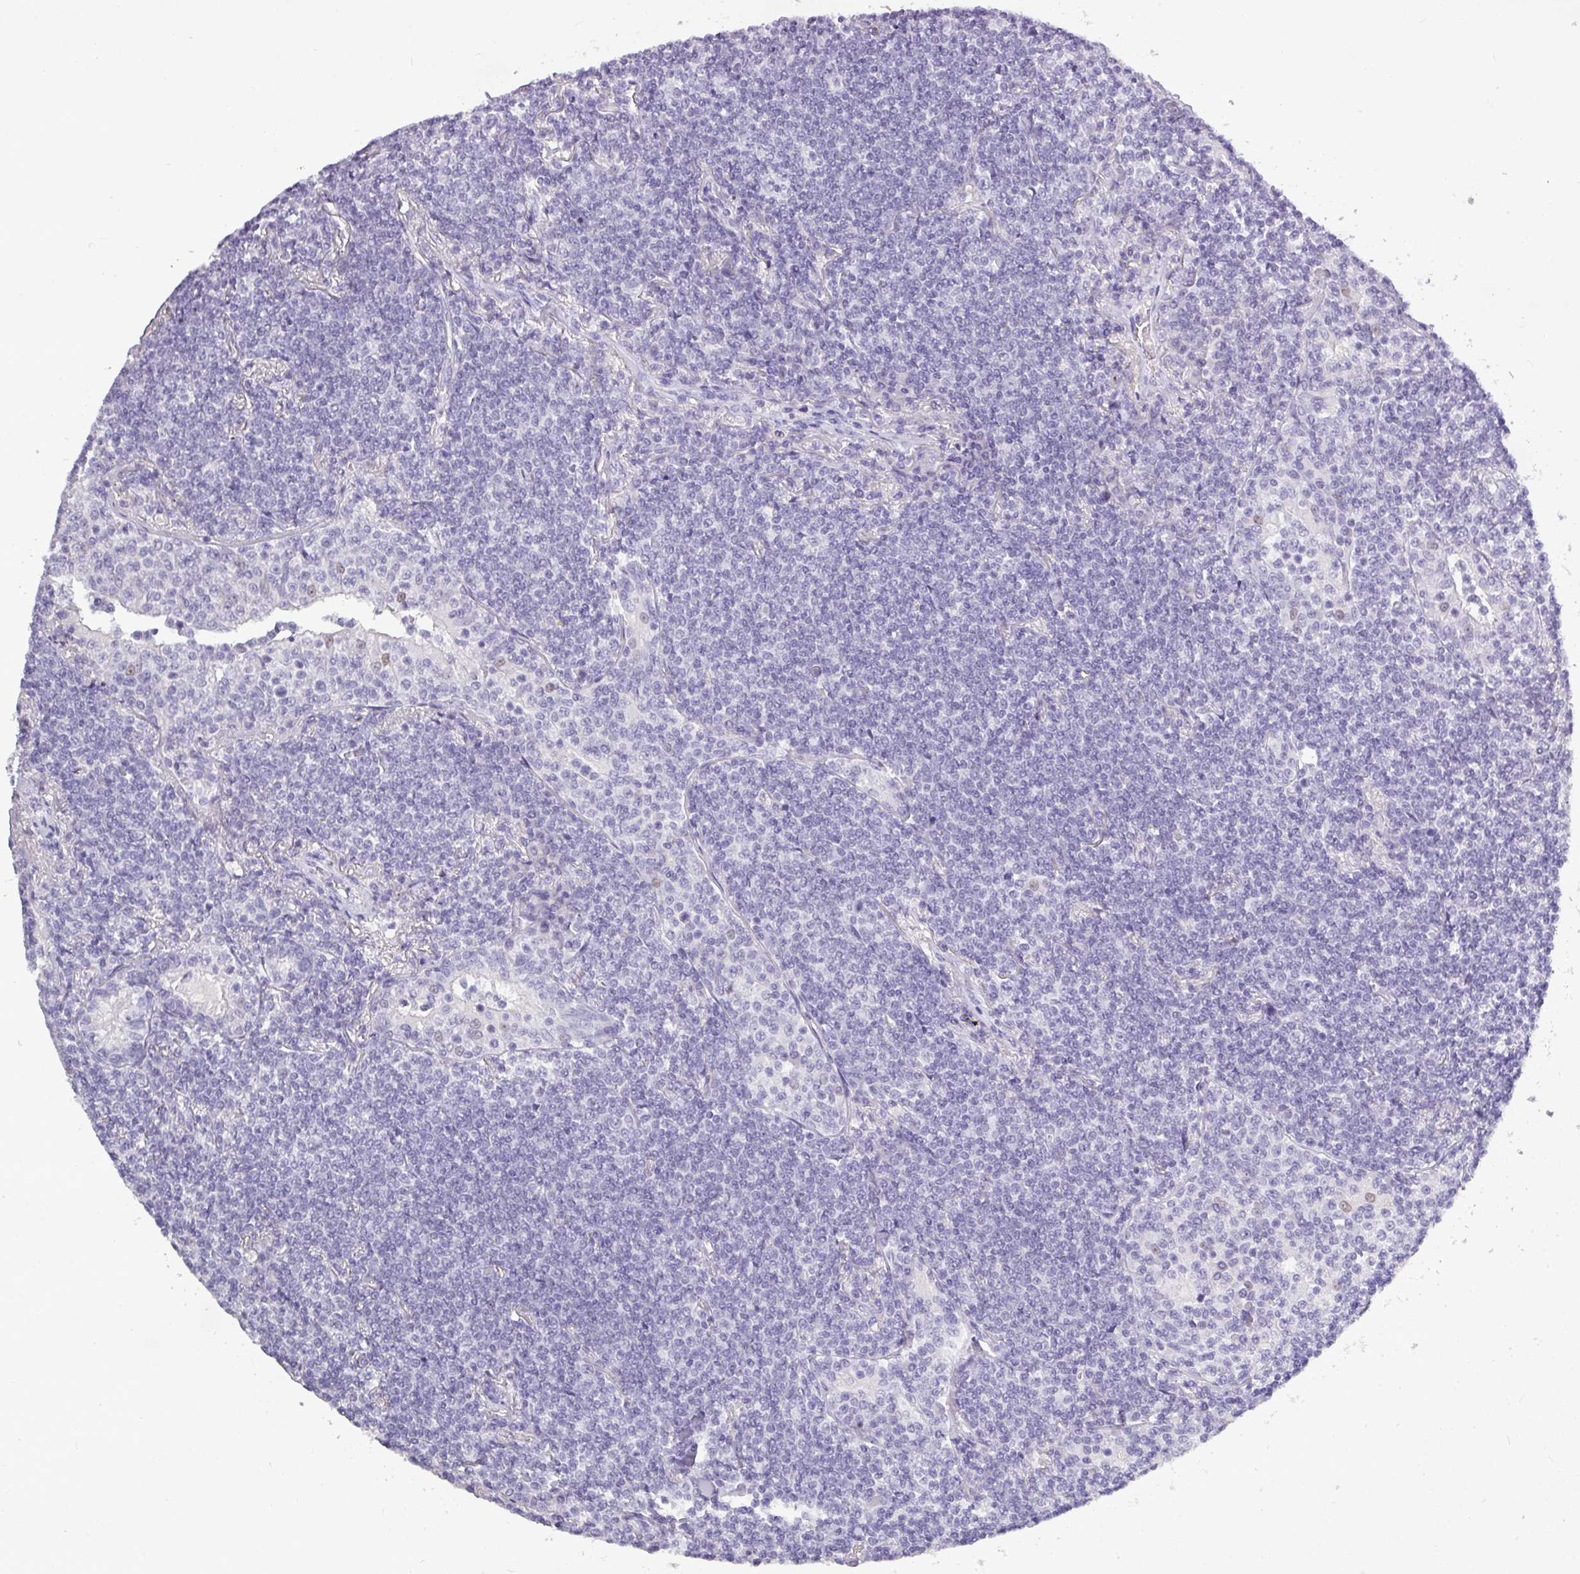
{"staining": {"intensity": "negative", "quantity": "none", "location": "none"}, "tissue": "lymphoma", "cell_type": "Tumor cells", "image_type": "cancer", "snomed": [{"axis": "morphology", "description": "Malignant lymphoma, non-Hodgkin's type, Low grade"}, {"axis": "topography", "description": "Lung"}], "caption": "Human low-grade malignant lymphoma, non-Hodgkin's type stained for a protein using immunohistochemistry exhibits no staining in tumor cells.", "gene": "TMEM91", "patient": {"sex": "female", "age": 71}}